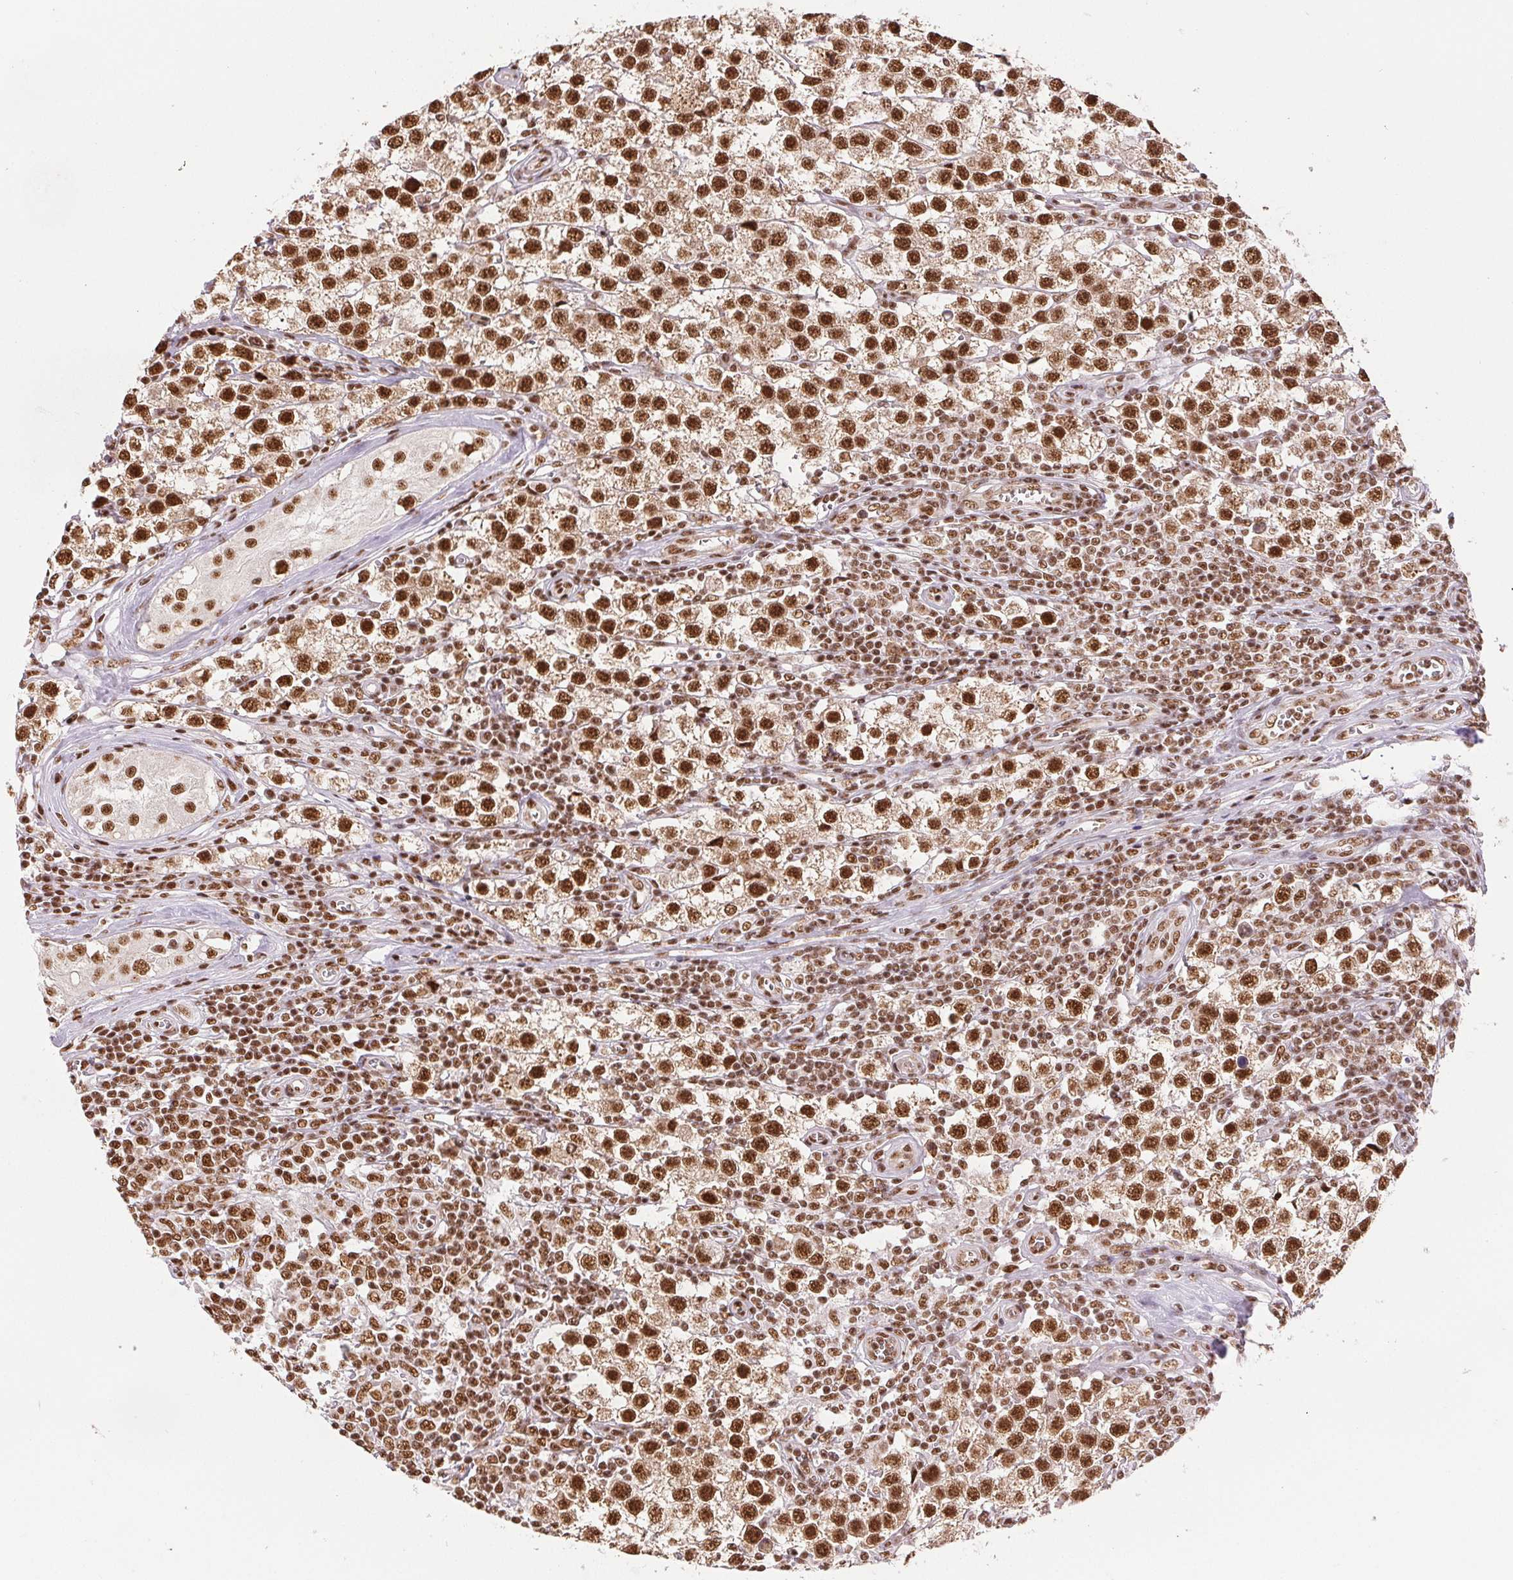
{"staining": {"intensity": "strong", "quantity": ">75%", "location": "nuclear"}, "tissue": "testis cancer", "cell_type": "Tumor cells", "image_type": "cancer", "snomed": [{"axis": "morphology", "description": "Seminoma, NOS"}, {"axis": "topography", "description": "Testis"}], "caption": "Strong nuclear protein staining is seen in about >75% of tumor cells in seminoma (testis). (DAB (3,3'-diaminobenzidine) IHC with brightfield microscopy, high magnification).", "gene": "IK", "patient": {"sex": "male", "age": 34}}